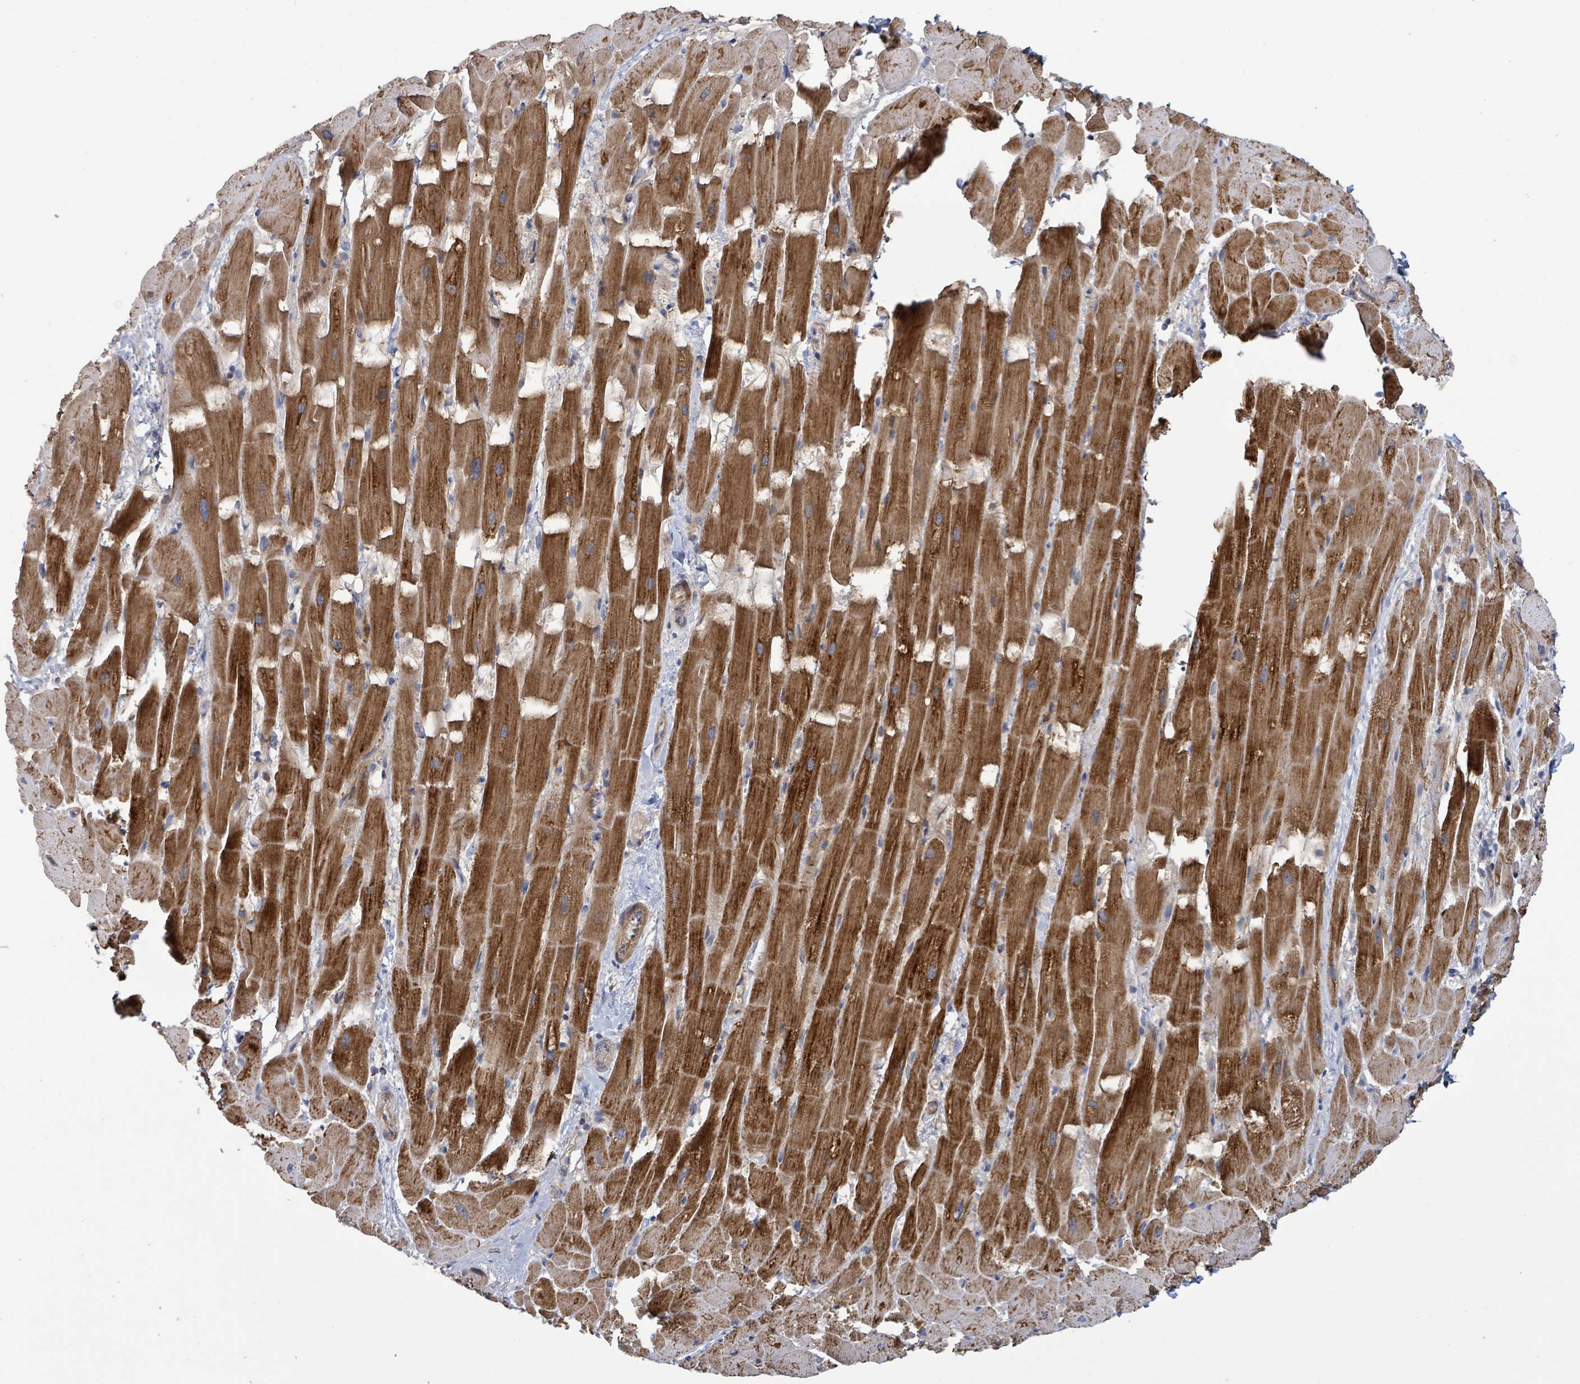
{"staining": {"intensity": "strong", "quantity": ">75%", "location": "cytoplasmic/membranous"}, "tissue": "heart muscle", "cell_type": "Cardiomyocytes", "image_type": "normal", "snomed": [{"axis": "morphology", "description": "Normal tissue, NOS"}, {"axis": "topography", "description": "Heart"}], "caption": "Unremarkable heart muscle was stained to show a protein in brown. There is high levels of strong cytoplasmic/membranous staining in approximately >75% of cardiomyocytes.", "gene": "PLAAT1", "patient": {"sex": "male", "age": 37}}